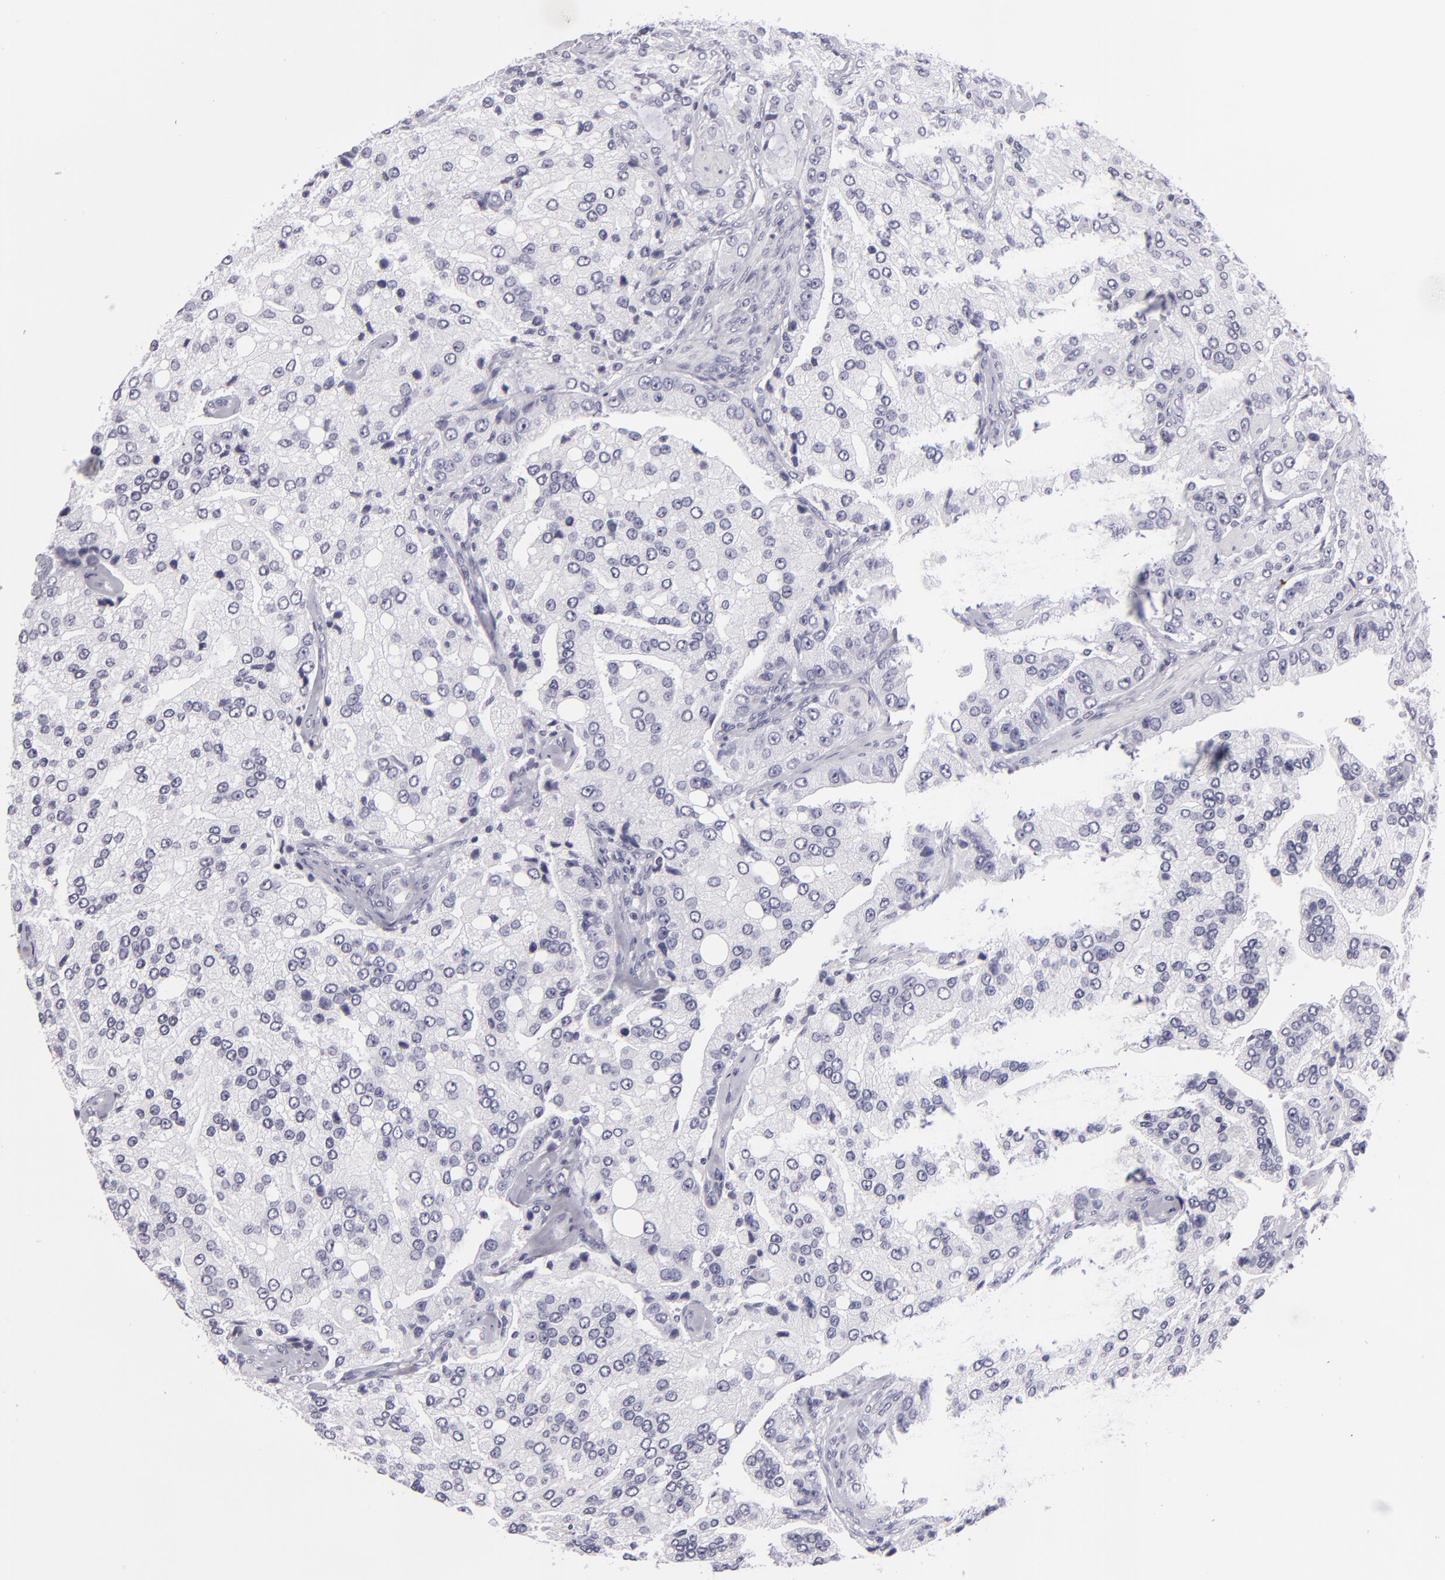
{"staining": {"intensity": "negative", "quantity": "none", "location": "none"}, "tissue": "prostate cancer", "cell_type": "Tumor cells", "image_type": "cancer", "snomed": [{"axis": "morphology", "description": "Adenocarcinoma, Medium grade"}, {"axis": "topography", "description": "Prostate"}], "caption": "This is an immunohistochemistry image of human prostate cancer. There is no expression in tumor cells.", "gene": "VIL1", "patient": {"sex": "male", "age": 72}}